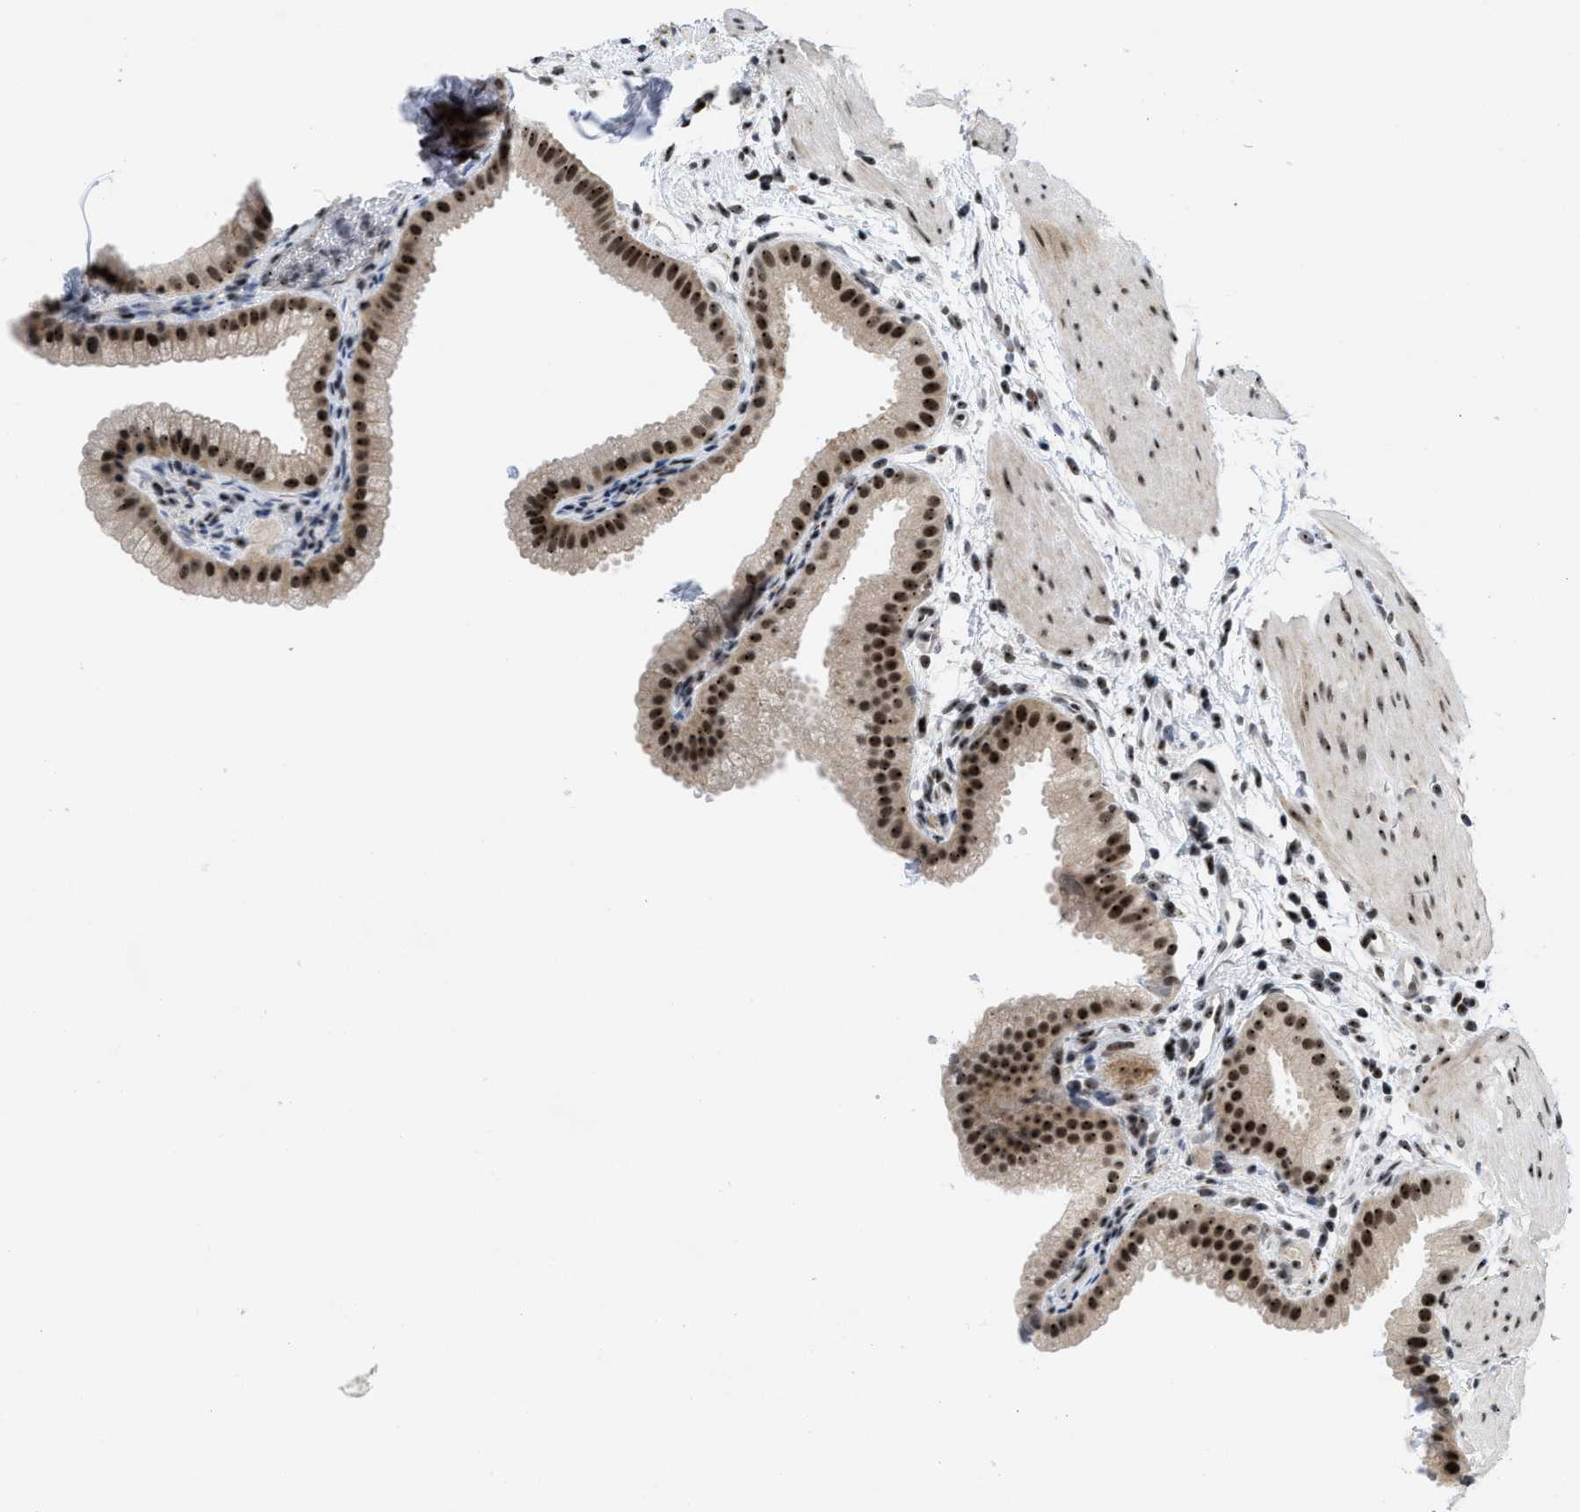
{"staining": {"intensity": "strong", "quantity": ">75%", "location": "nuclear"}, "tissue": "gallbladder", "cell_type": "Glandular cells", "image_type": "normal", "snomed": [{"axis": "morphology", "description": "Normal tissue, NOS"}, {"axis": "topography", "description": "Gallbladder"}], "caption": "Protein analysis of benign gallbladder shows strong nuclear staining in approximately >75% of glandular cells.", "gene": "NOP58", "patient": {"sex": "female", "age": 64}}